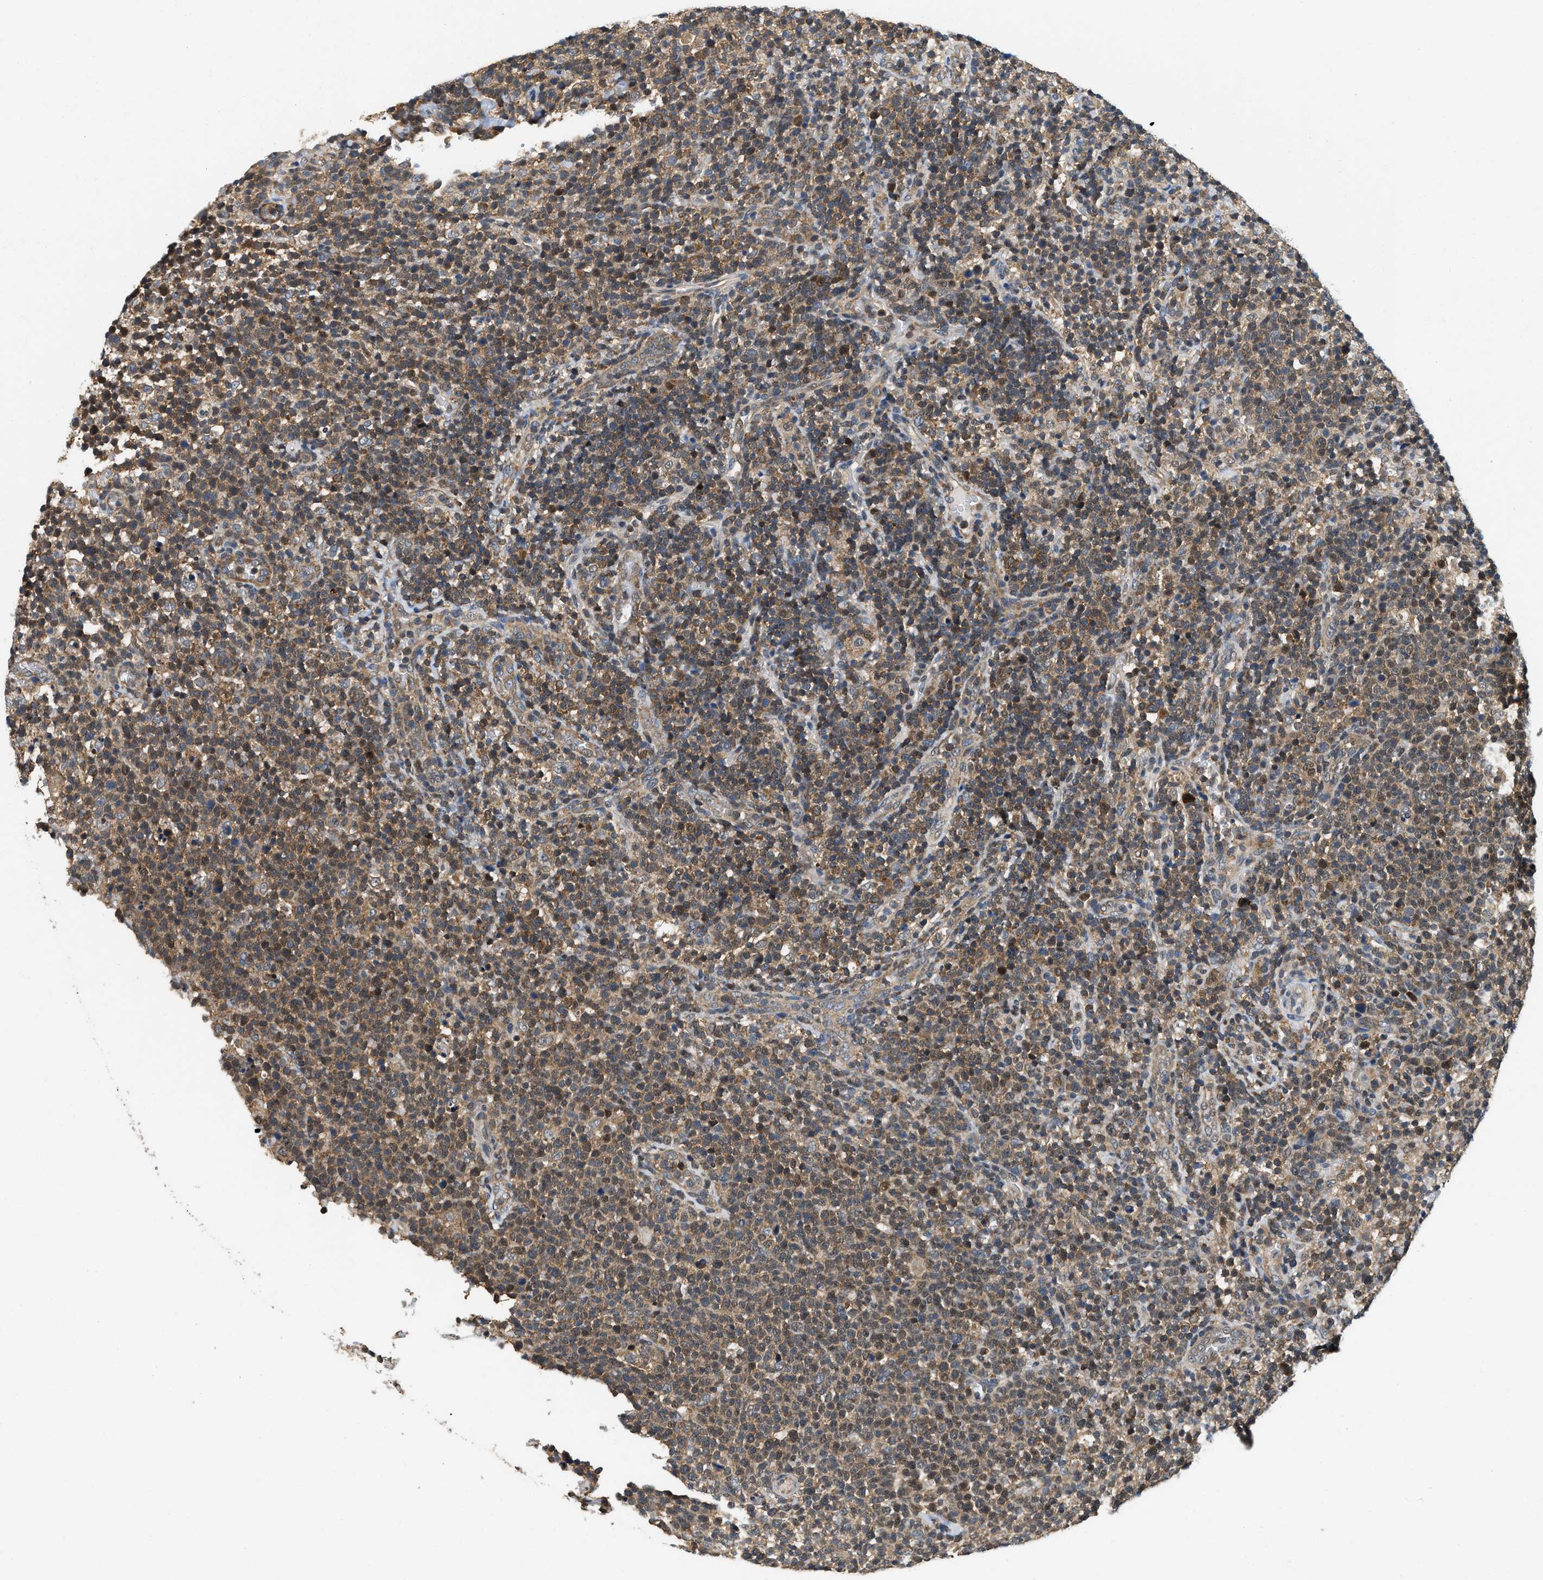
{"staining": {"intensity": "weak", "quantity": "25%-75%", "location": "cytoplasmic/membranous,nuclear"}, "tissue": "lymphoma", "cell_type": "Tumor cells", "image_type": "cancer", "snomed": [{"axis": "morphology", "description": "Malignant lymphoma, non-Hodgkin's type, High grade"}, {"axis": "topography", "description": "Lymph node"}], "caption": "This photomicrograph displays immunohistochemistry staining of human malignant lymphoma, non-Hodgkin's type (high-grade), with low weak cytoplasmic/membranous and nuclear expression in approximately 25%-75% of tumor cells.", "gene": "ATF7IP", "patient": {"sex": "male", "age": 61}}